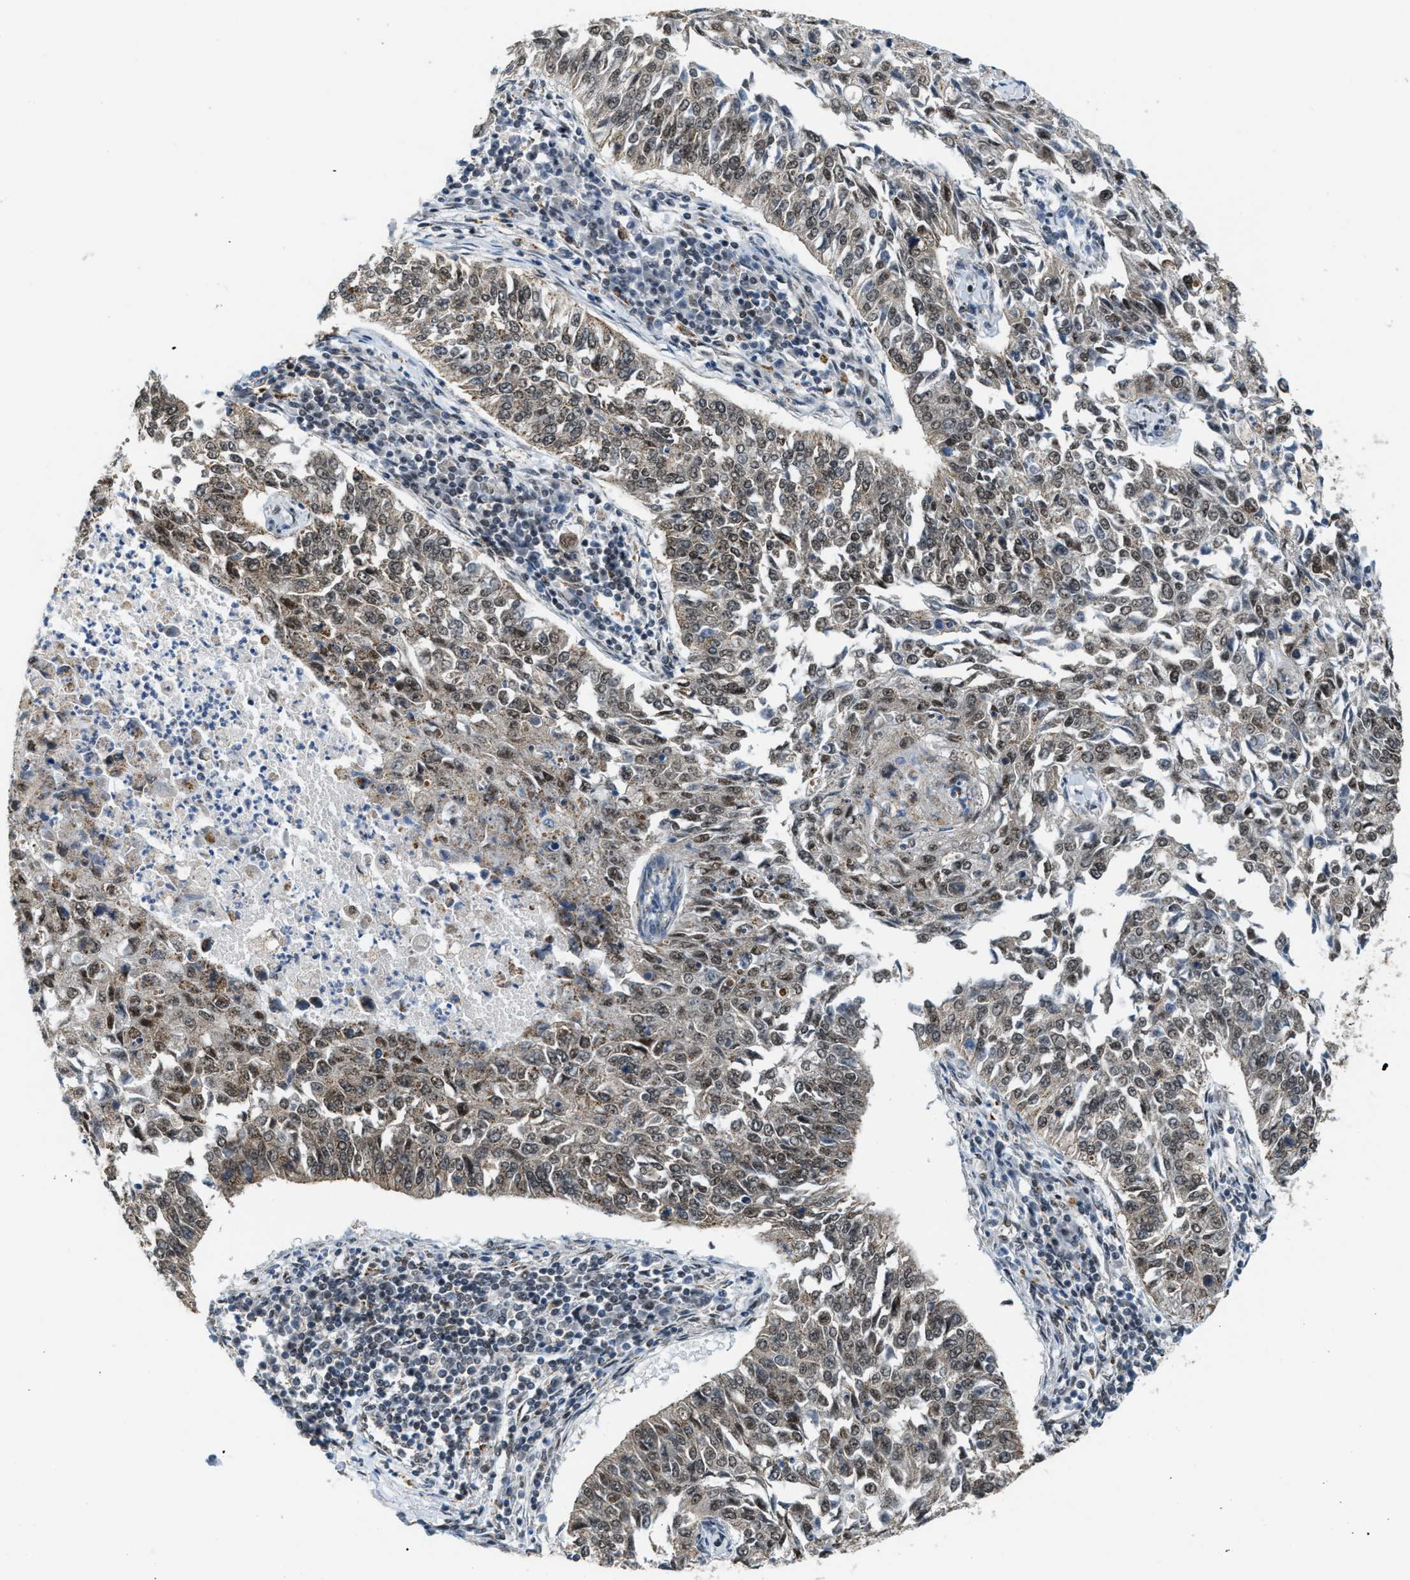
{"staining": {"intensity": "moderate", "quantity": ">75%", "location": "cytoplasmic/membranous,nuclear"}, "tissue": "lung cancer", "cell_type": "Tumor cells", "image_type": "cancer", "snomed": [{"axis": "morphology", "description": "Normal tissue, NOS"}, {"axis": "morphology", "description": "Squamous cell carcinoma, NOS"}, {"axis": "topography", "description": "Cartilage tissue"}, {"axis": "topography", "description": "Bronchus"}, {"axis": "topography", "description": "Lung"}], "caption": "Moderate cytoplasmic/membranous and nuclear positivity for a protein is identified in about >75% of tumor cells of lung squamous cell carcinoma using immunohistochemistry.", "gene": "HIBADH", "patient": {"sex": "female", "age": 49}}